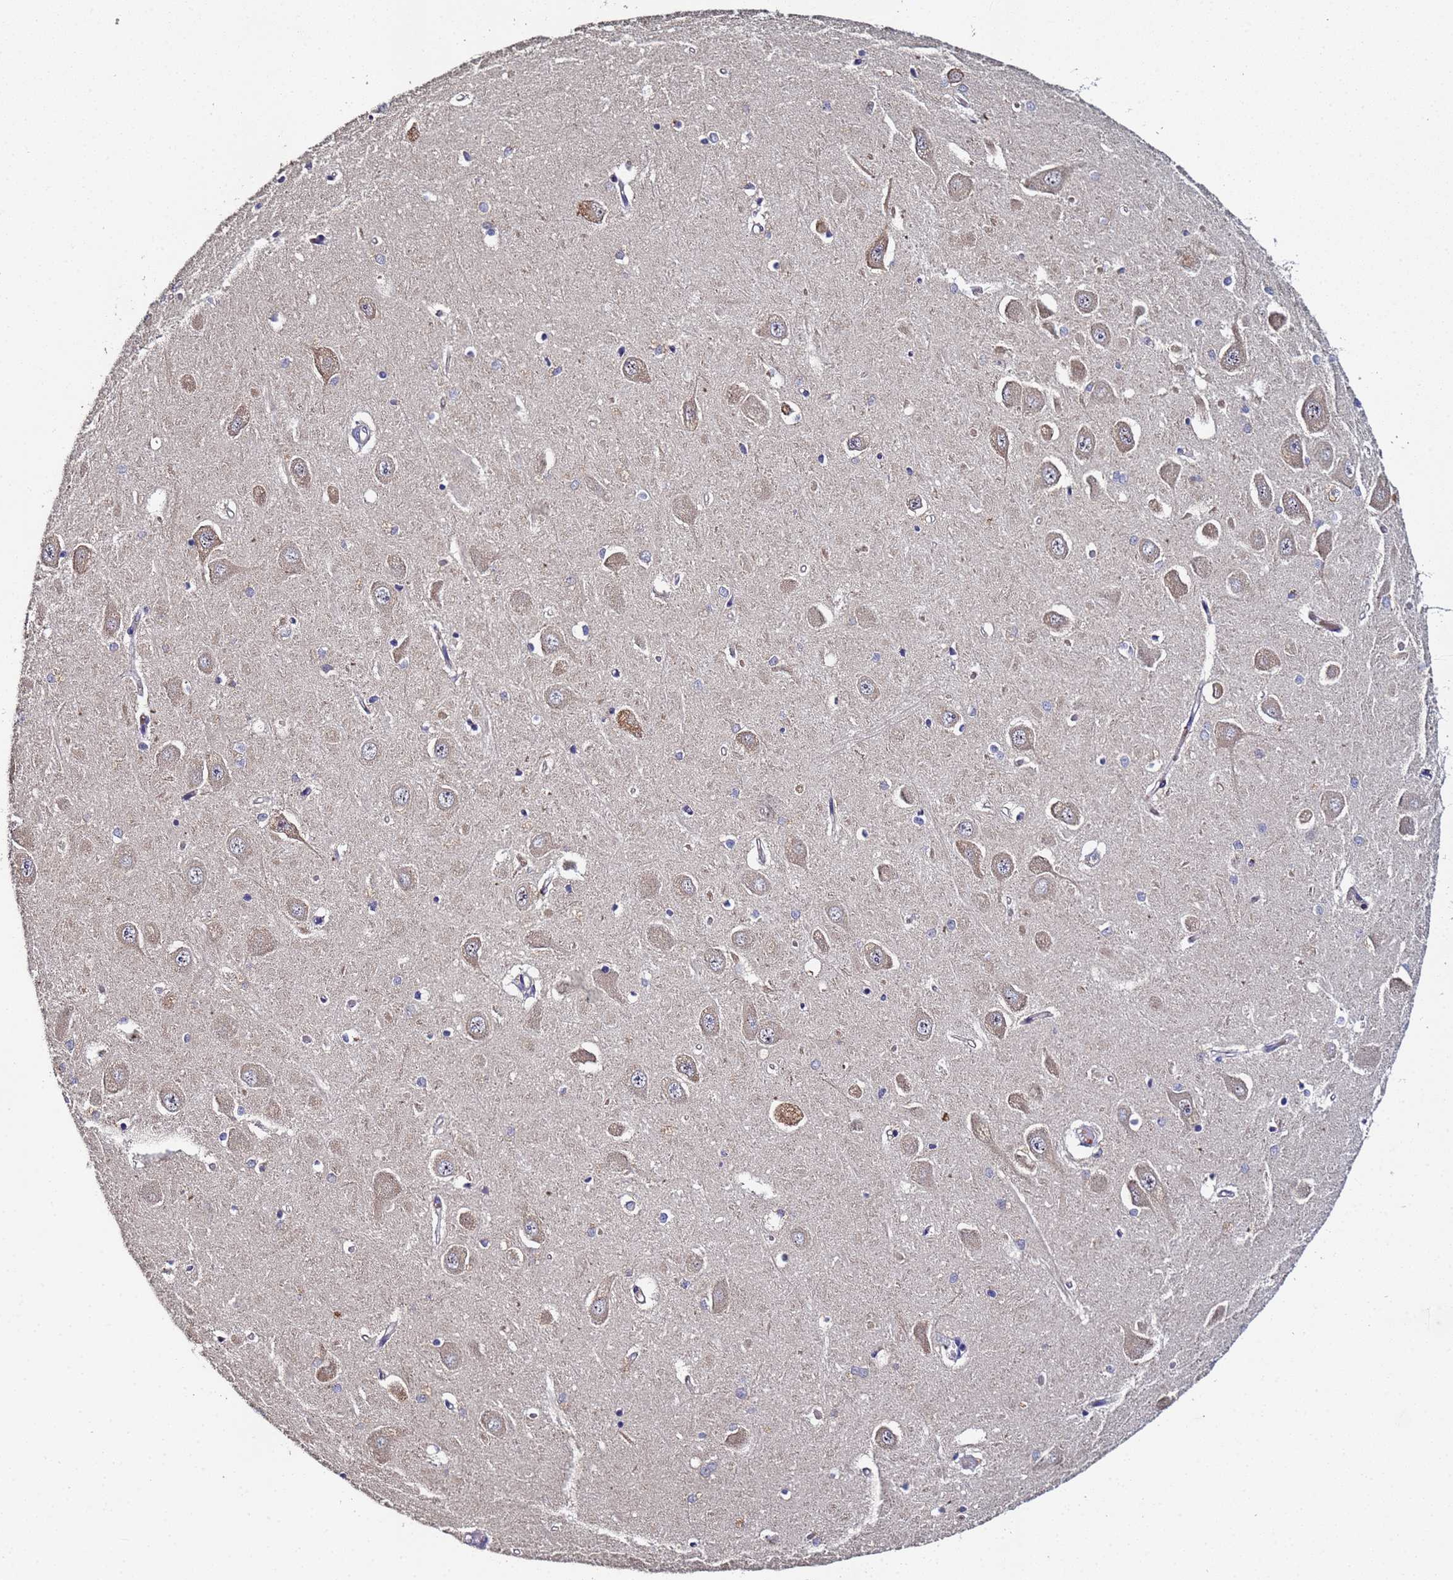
{"staining": {"intensity": "weak", "quantity": "<25%", "location": "nuclear"}, "tissue": "hippocampus", "cell_type": "Glial cells", "image_type": "normal", "snomed": [{"axis": "morphology", "description": "Normal tissue, NOS"}, {"axis": "topography", "description": "Hippocampus"}], "caption": "This is a micrograph of immunohistochemistry (IHC) staining of normal hippocampus, which shows no staining in glial cells. (Stains: DAB (3,3'-diaminobenzidine) immunohistochemistry (IHC) with hematoxylin counter stain, Microscopy: brightfield microscopy at high magnification).", "gene": "OSER1", "patient": {"sex": "male", "age": 45}}